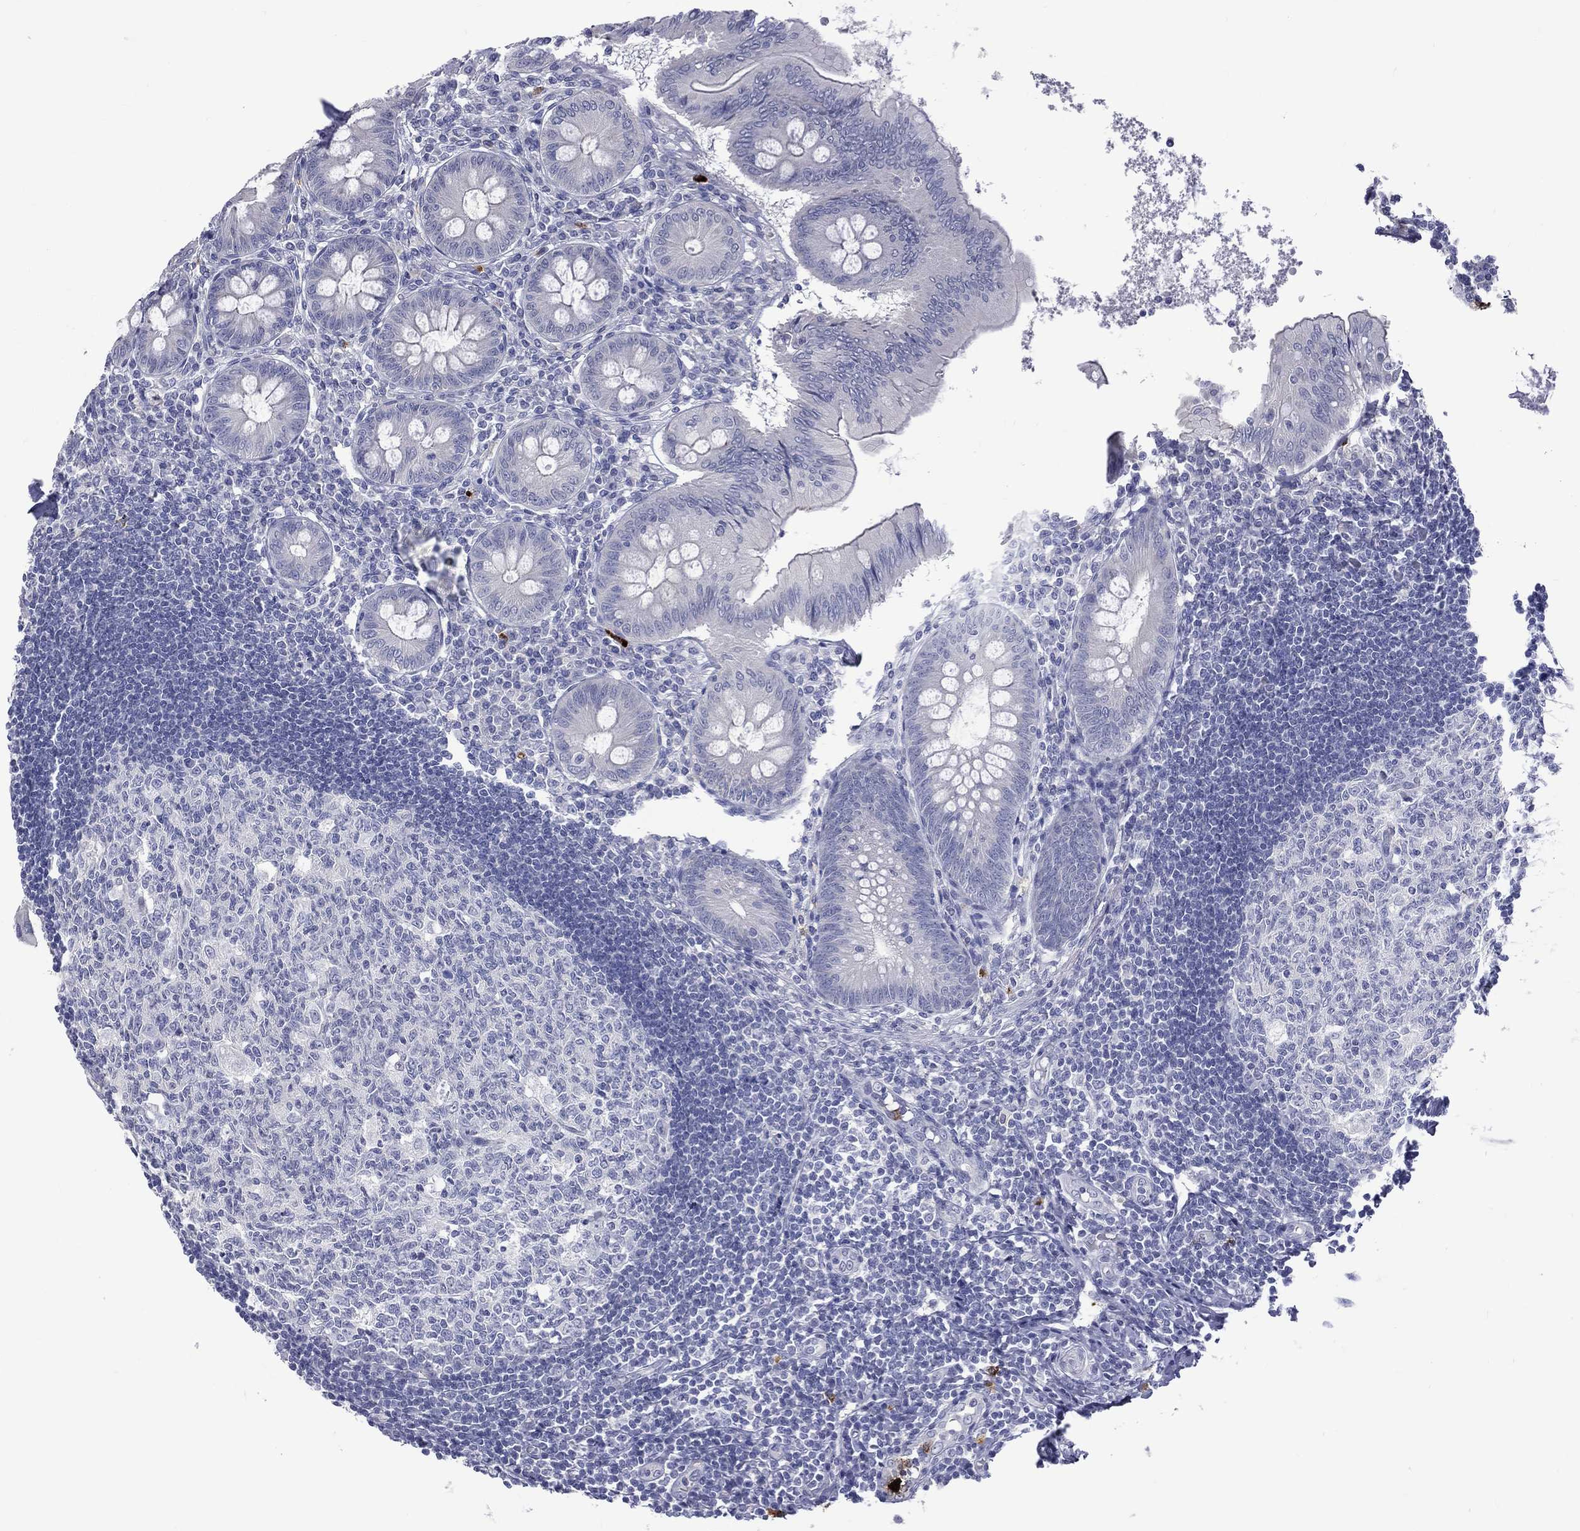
{"staining": {"intensity": "negative", "quantity": "none", "location": "none"}, "tissue": "appendix", "cell_type": "Glandular cells", "image_type": "normal", "snomed": [{"axis": "morphology", "description": "Normal tissue, NOS"}, {"axis": "morphology", "description": "Inflammation, NOS"}, {"axis": "topography", "description": "Appendix"}], "caption": "Immunohistochemical staining of normal appendix exhibits no significant positivity in glandular cells.", "gene": "ELANE", "patient": {"sex": "male", "age": 16}}